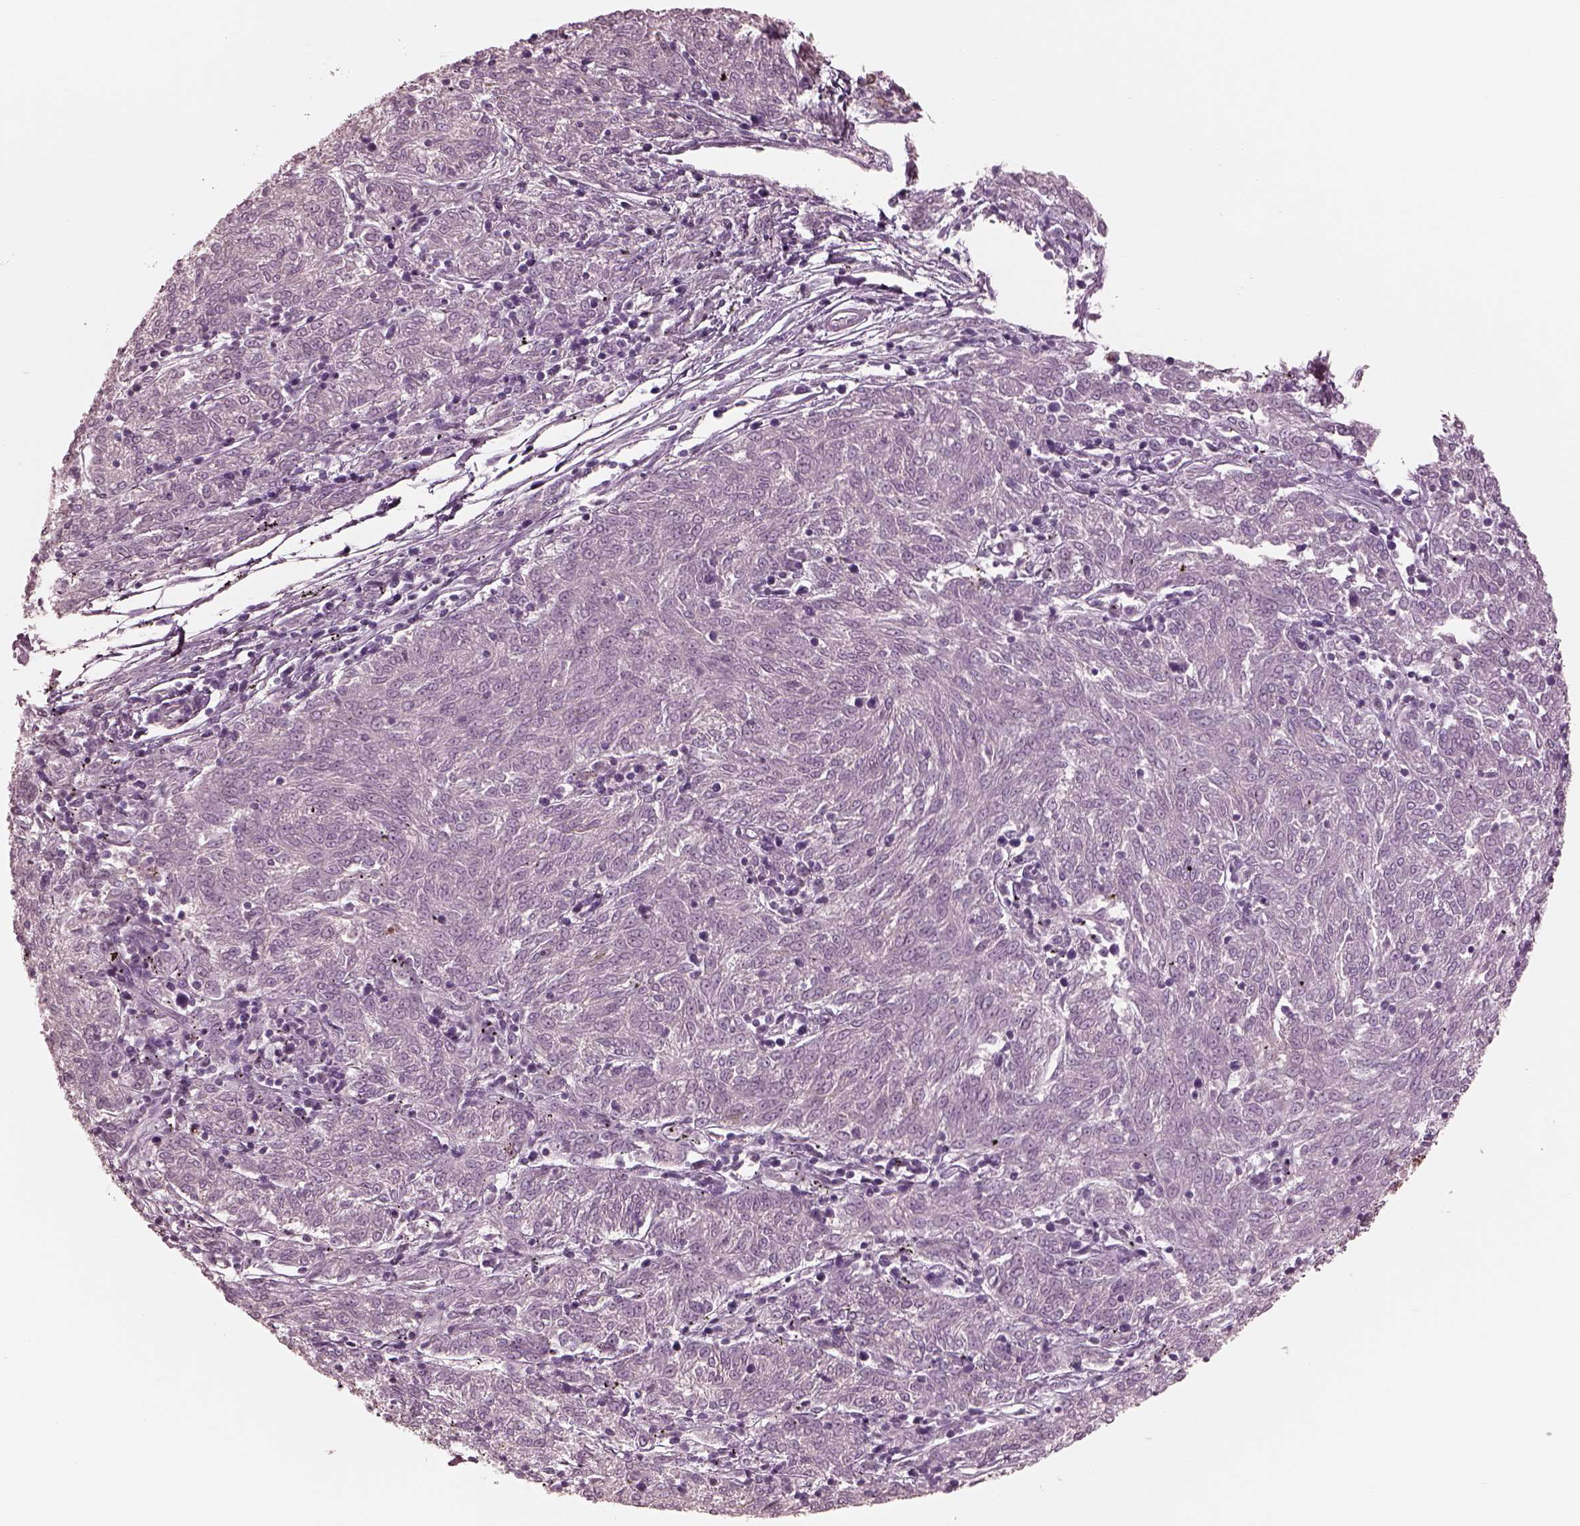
{"staining": {"intensity": "negative", "quantity": "none", "location": "none"}, "tissue": "melanoma", "cell_type": "Tumor cells", "image_type": "cancer", "snomed": [{"axis": "morphology", "description": "Malignant melanoma, NOS"}, {"axis": "topography", "description": "Skin"}], "caption": "Immunohistochemistry (IHC) of melanoma shows no positivity in tumor cells.", "gene": "C2orf81", "patient": {"sex": "female", "age": 72}}